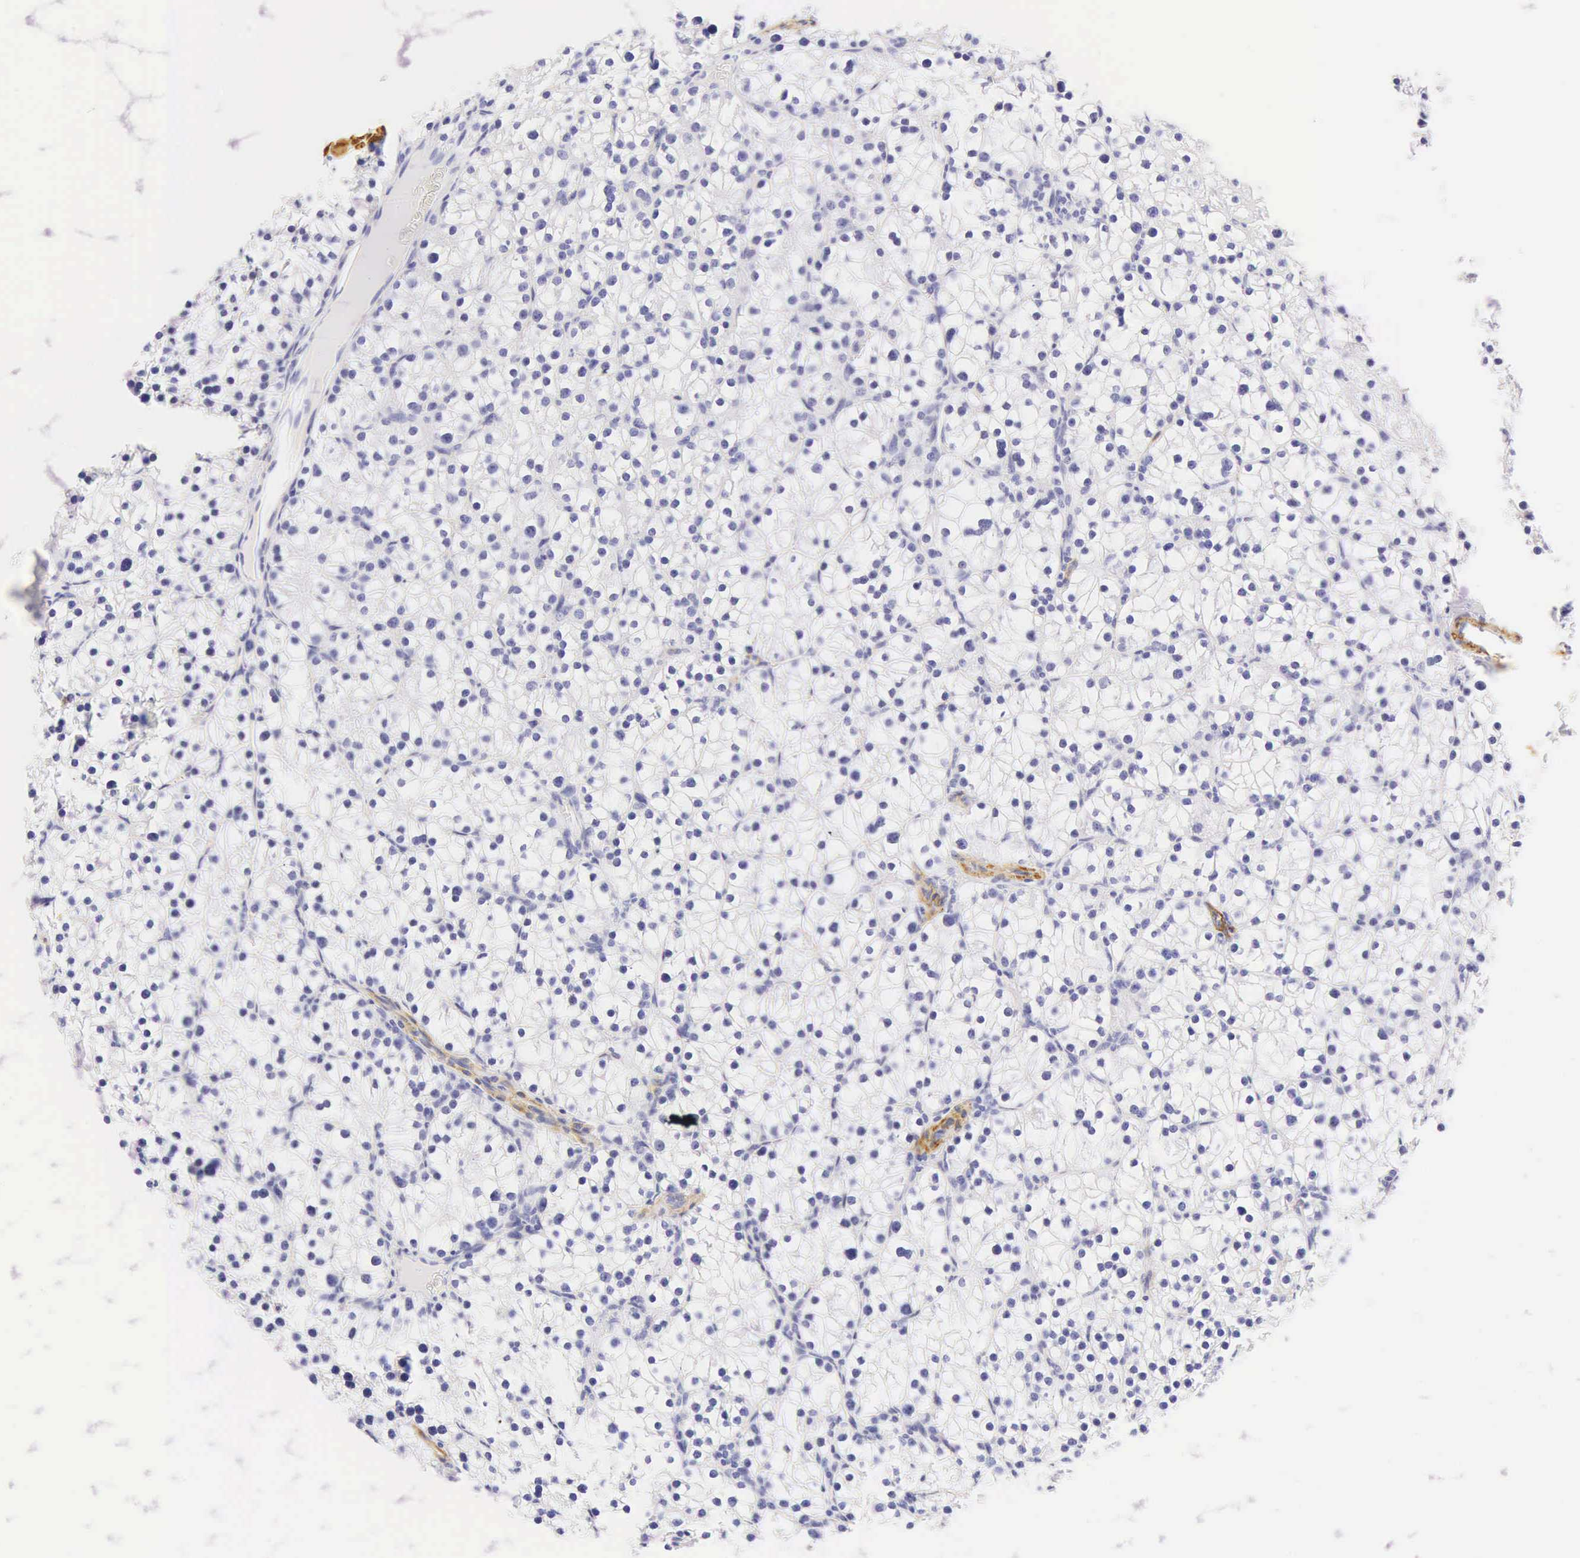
{"staining": {"intensity": "negative", "quantity": "none", "location": "none"}, "tissue": "parathyroid gland", "cell_type": "Glandular cells", "image_type": "normal", "snomed": [{"axis": "morphology", "description": "Normal tissue, NOS"}, {"axis": "topography", "description": "Parathyroid gland"}], "caption": "Immunohistochemical staining of normal human parathyroid gland reveals no significant staining in glandular cells. (DAB immunohistochemistry with hematoxylin counter stain).", "gene": "CALD1", "patient": {"sex": "female", "age": 54}}